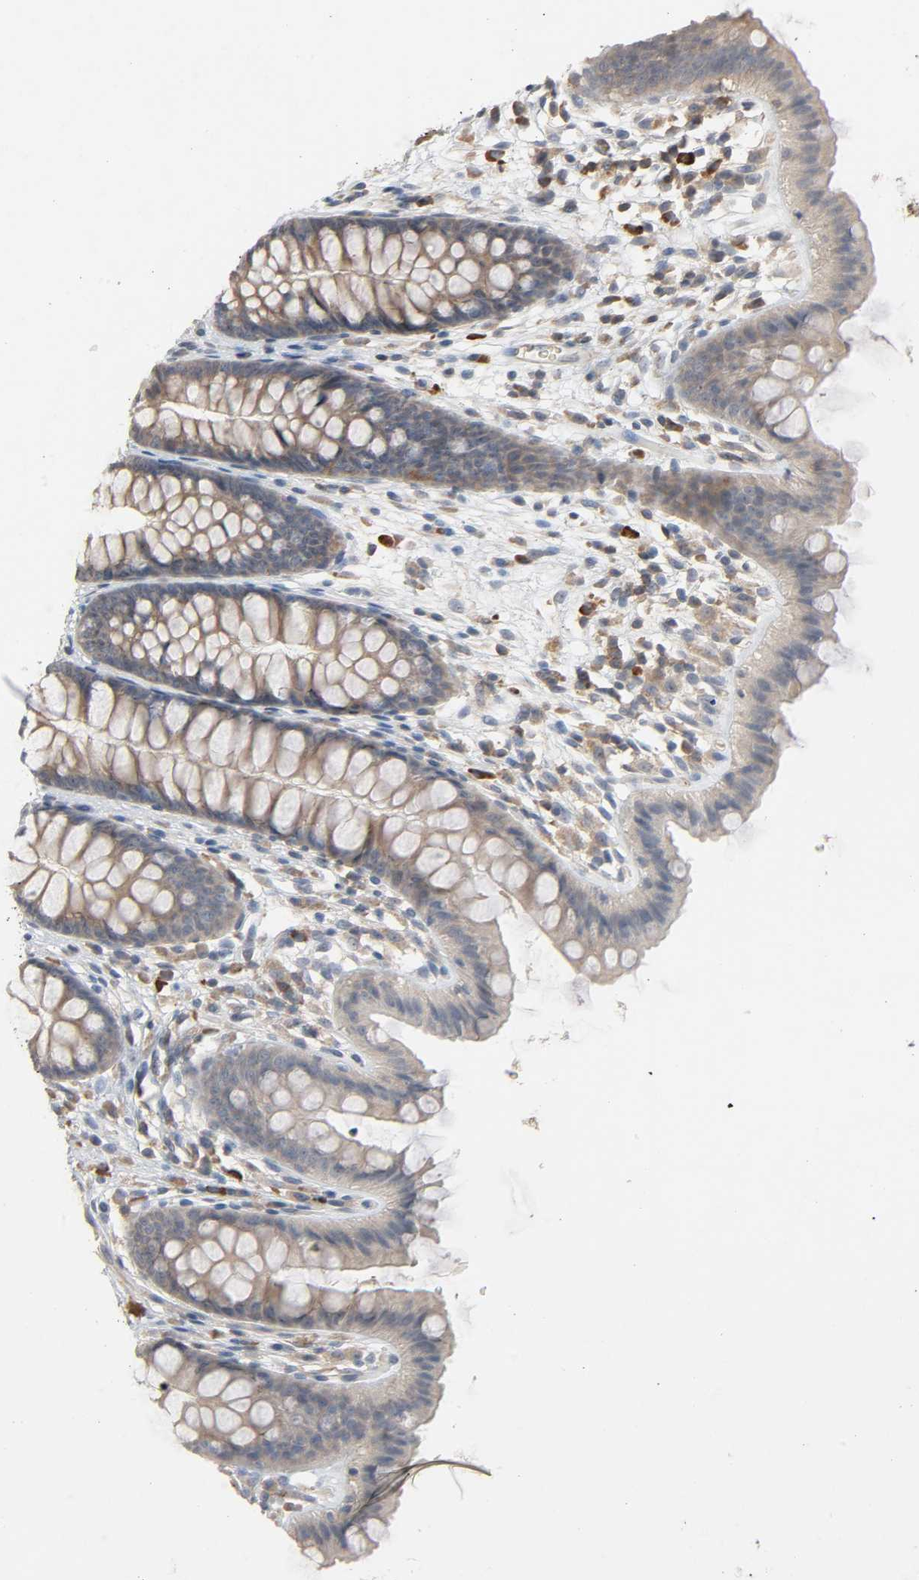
{"staining": {"intensity": "negative", "quantity": "none", "location": "none"}, "tissue": "colon", "cell_type": "Endothelial cells", "image_type": "normal", "snomed": [{"axis": "morphology", "description": "Normal tissue, NOS"}, {"axis": "topography", "description": "Smooth muscle"}, {"axis": "topography", "description": "Colon"}], "caption": "Immunohistochemical staining of normal human colon displays no significant expression in endothelial cells. Brightfield microscopy of immunohistochemistry stained with DAB (3,3'-diaminobenzidine) (brown) and hematoxylin (blue), captured at high magnification.", "gene": "CD4", "patient": {"sex": "male", "age": 67}}